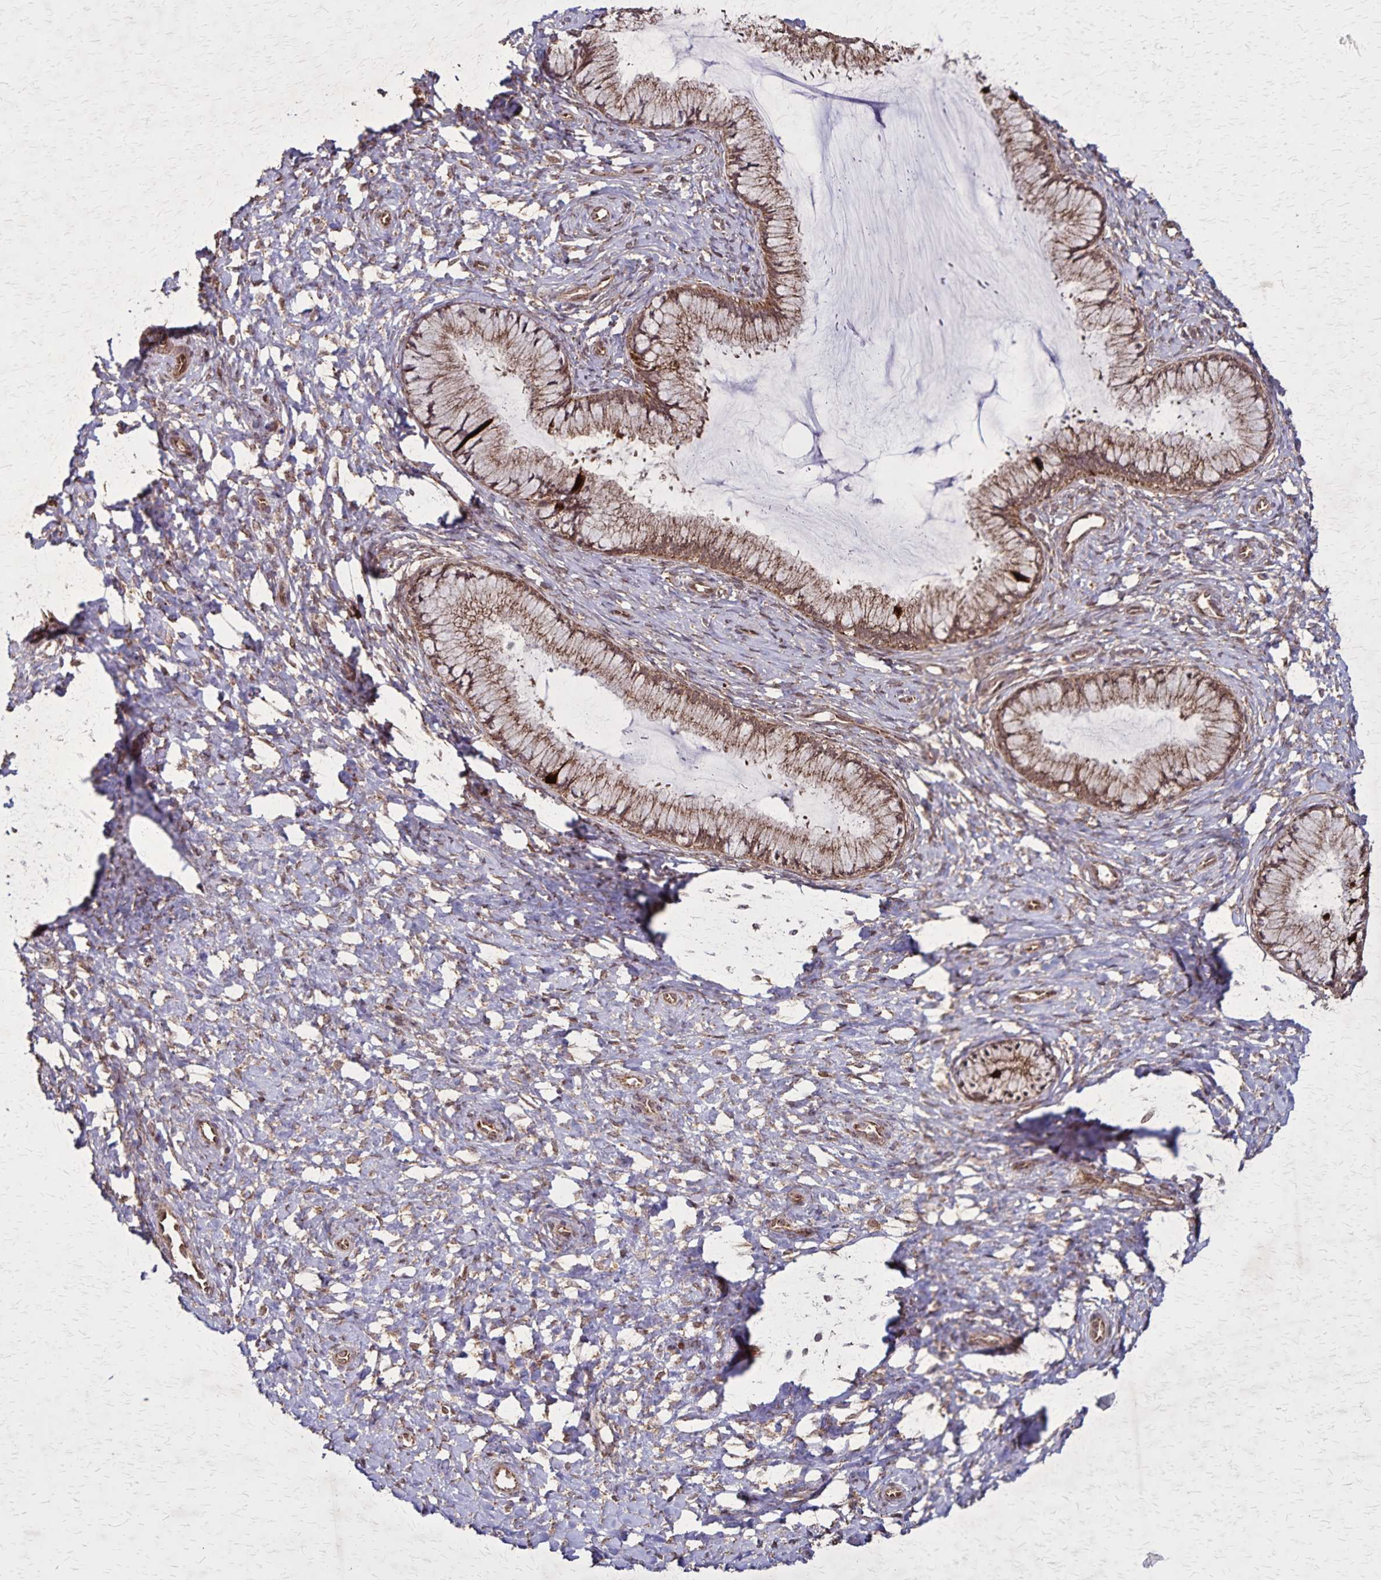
{"staining": {"intensity": "moderate", "quantity": ">75%", "location": "cytoplasmic/membranous"}, "tissue": "cervix", "cell_type": "Glandular cells", "image_type": "normal", "snomed": [{"axis": "morphology", "description": "Normal tissue, NOS"}, {"axis": "topography", "description": "Cervix"}], "caption": "Human cervix stained for a protein (brown) shows moderate cytoplasmic/membranous positive expression in approximately >75% of glandular cells.", "gene": "NFS1", "patient": {"sex": "female", "age": 37}}